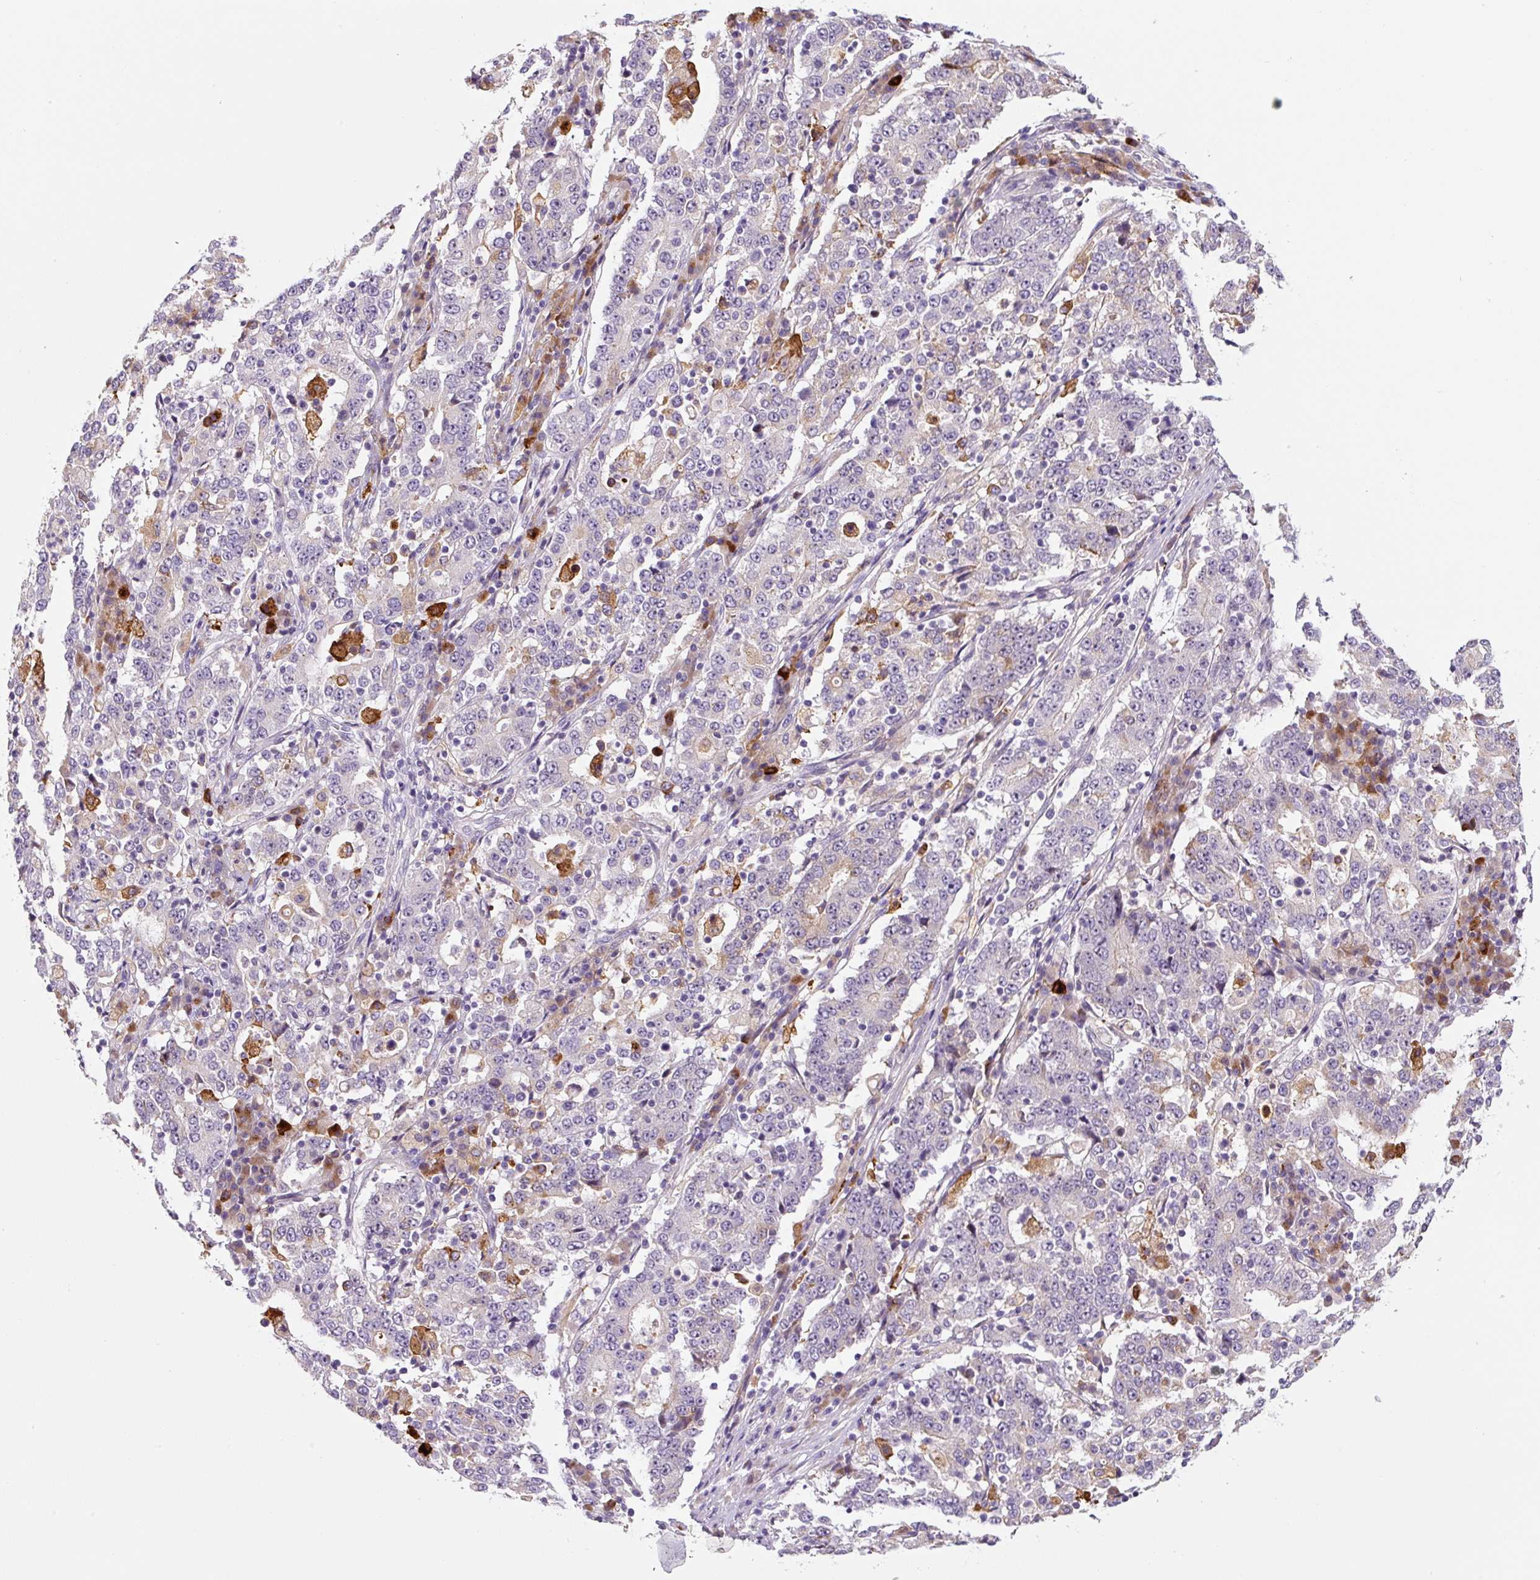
{"staining": {"intensity": "weak", "quantity": "<25%", "location": "cytoplasmic/membranous"}, "tissue": "stomach cancer", "cell_type": "Tumor cells", "image_type": "cancer", "snomed": [{"axis": "morphology", "description": "Adenocarcinoma, NOS"}, {"axis": "topography", "description": "Stomach"}], "caption": "DAB (3,3'-diaminobenzidine) immunohistochemical staining of stomach cancer (adenocarcinoma) displays no significant staining in tumor cells.", "gene": "FUT10", "patient": {"sex": "male", "age": 59}}